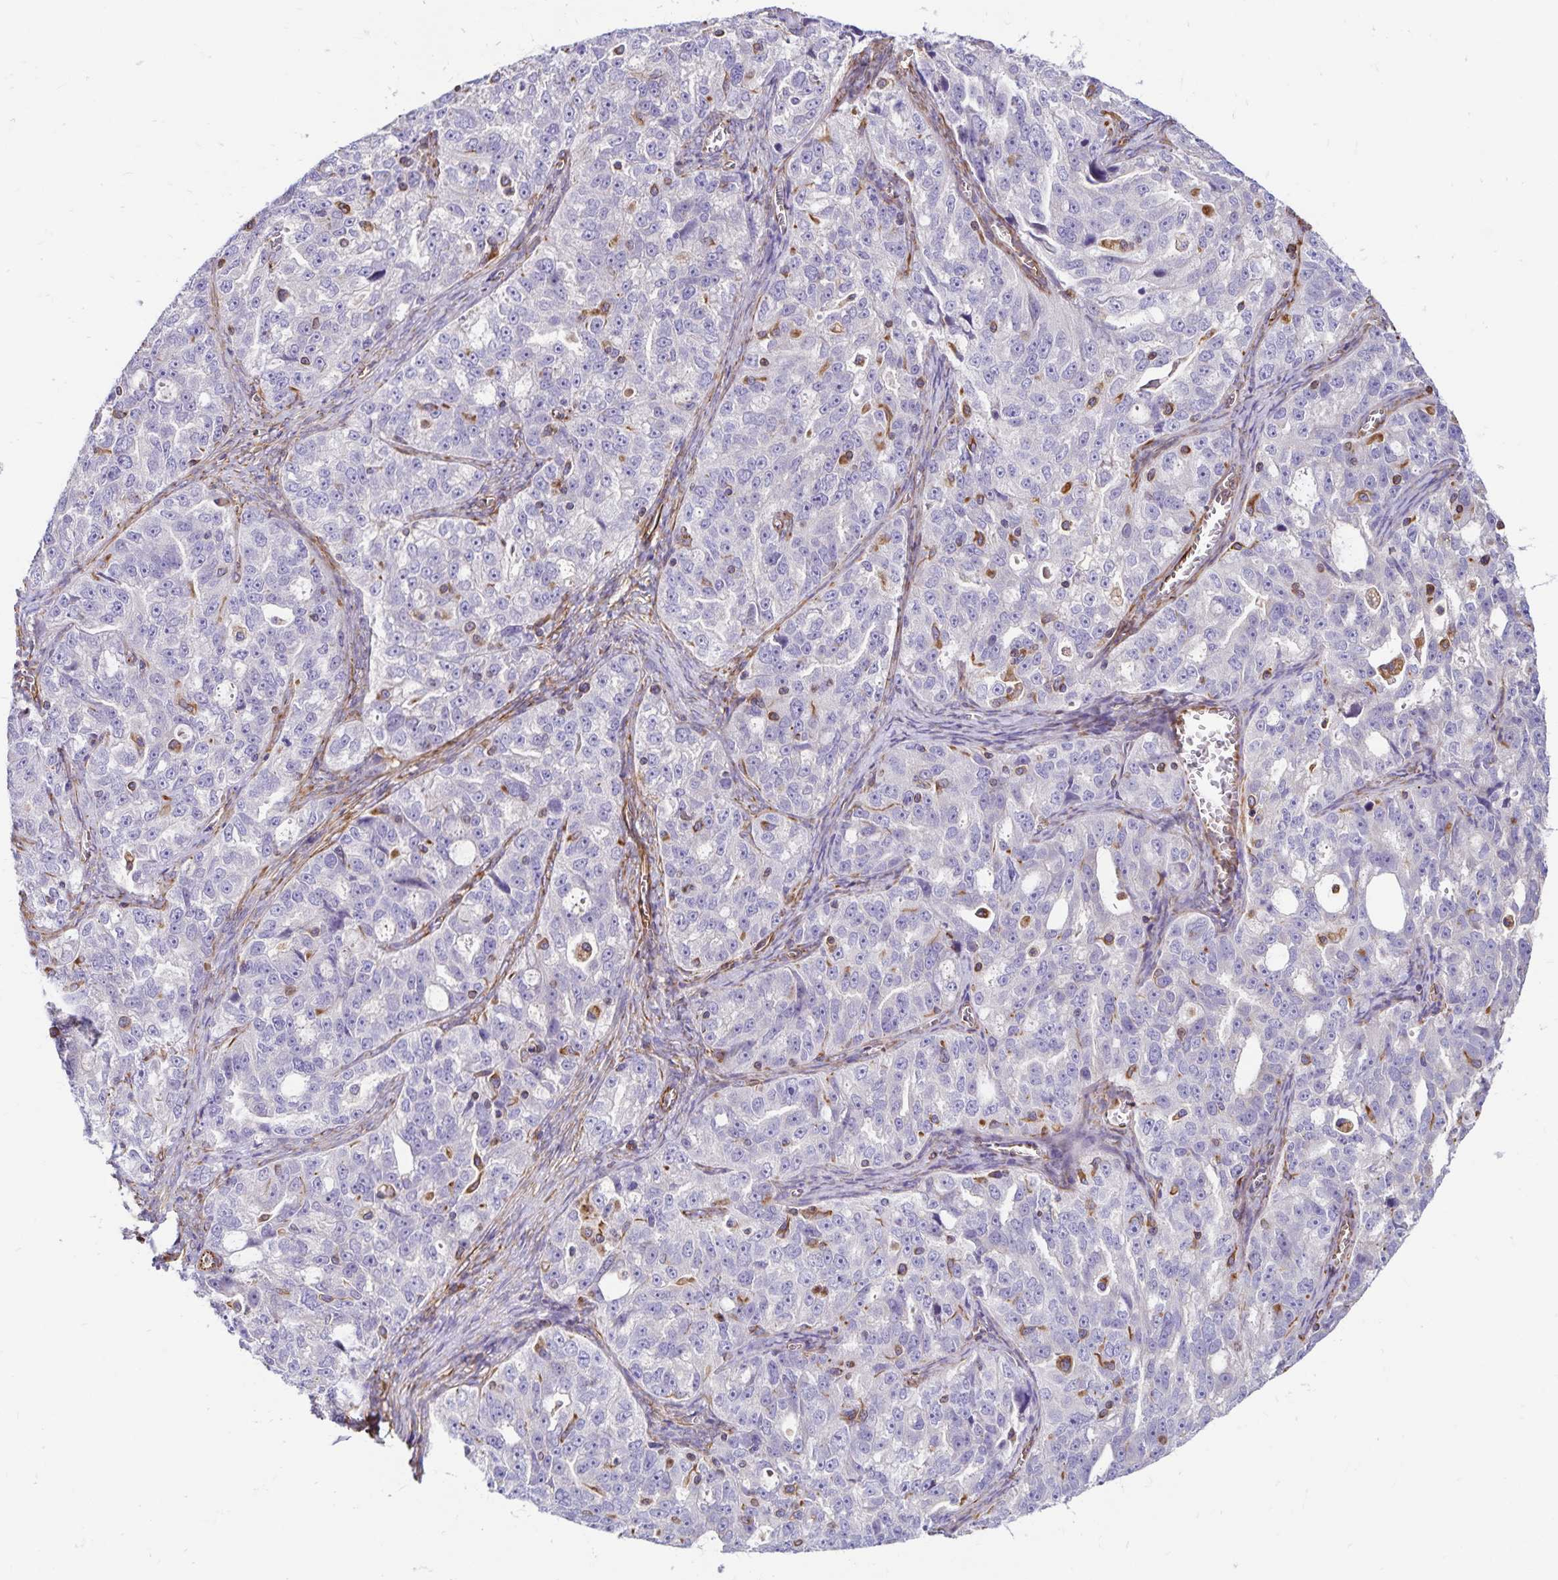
{"staining": {"intensity": "negative", "quantity": "none", "location": "none"}, "tissue": "ovarian cancer", "cell_type": "Tumor cells", "image_type": "cancer", "snomed": [{"axis": "morphology", "description": "Cystadenocarcinoma, serous, NOS"}, {"axis": "topography", "description": "Ovary"}], "caption": "The micrograph displays no staining of tumor cells in ovarian serous cystadenocarcinoma.", "gene": "TRPV6", "patient": {"sex": "female", "age": 51}}